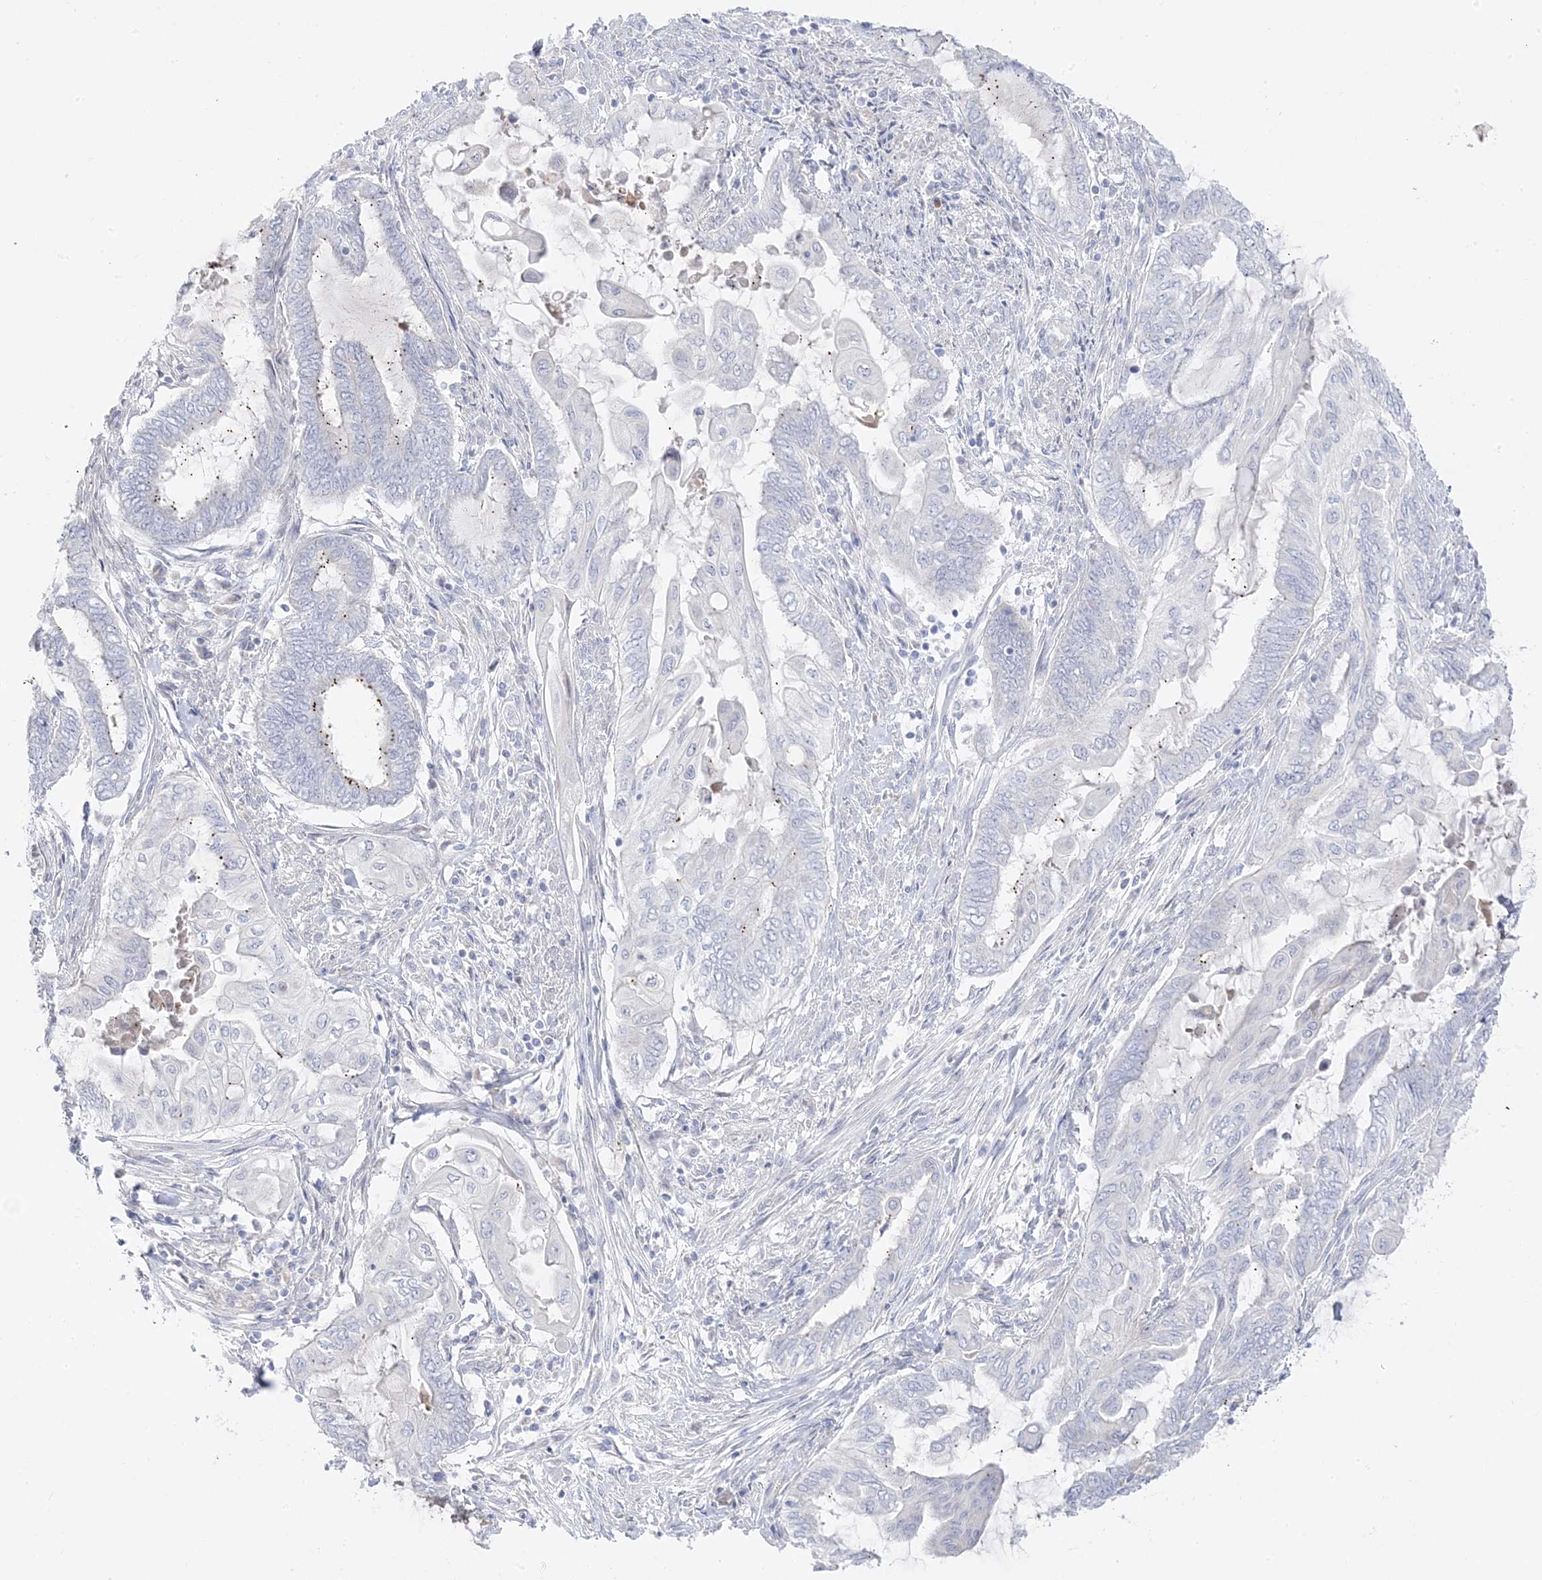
{"staining": {"intensity": "negative", "quantity": "none", "location": "none"}, "tissue": "endometrial cancer", "cell_type": "Tumor cells", "image_type": "cancer", "snomed": [{"axis": "morphology", "description": "Adenocarcinoma, NOS"}, {"axis": "topography", "description": "Uterus"}, {"axis": "topography", "description": "Endometrium"}], "caption": "Immunohistochemical staining of endometrial adenocarcinoma reveals no significant staining in tumor cells.", "gene": "TRANK1", "patient": {"sex": "female", "age": 70}}